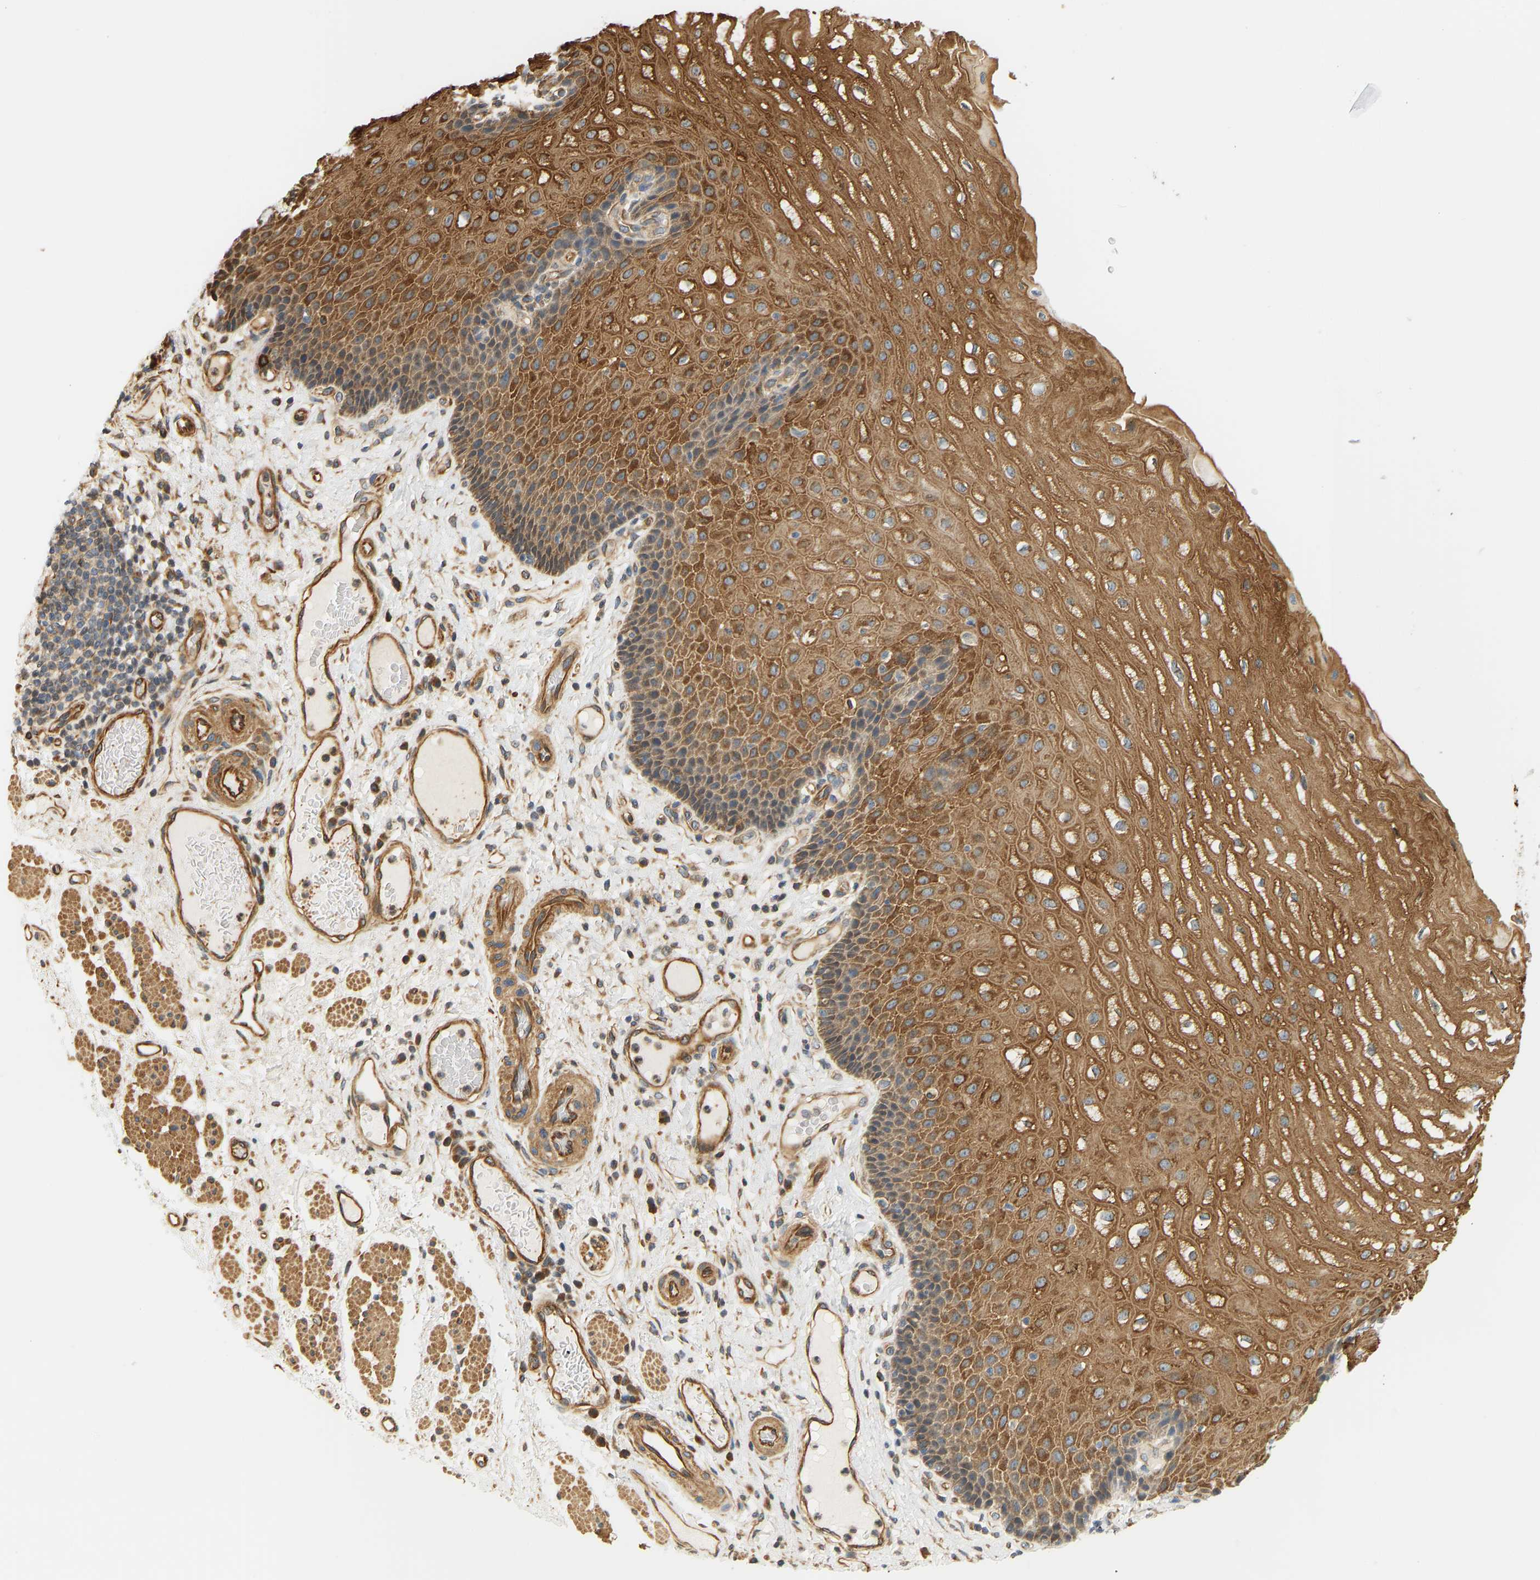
{"staining": {"intensity": "strong", "quantity": ">75%", "location": "cytoplasmic/membranous"}, "tissue": "esophagus", "cell_type": "Squamous epithelial cells", "image_type": "normal", "snomed": [{"axis": "morphology", "description": "Normal tissue, NOS"}, {"axis": "topography", "description": "Esophagus"}], "caption": "This micrograph shows immunohistochemistry staining of unremarkable human esophagus, with high strong cytoplasmic/membranous expression in approximately >75% of squamous epithelial cells.", "gene": "CEP57", "patient": {"sex": "male", "age": 54}}